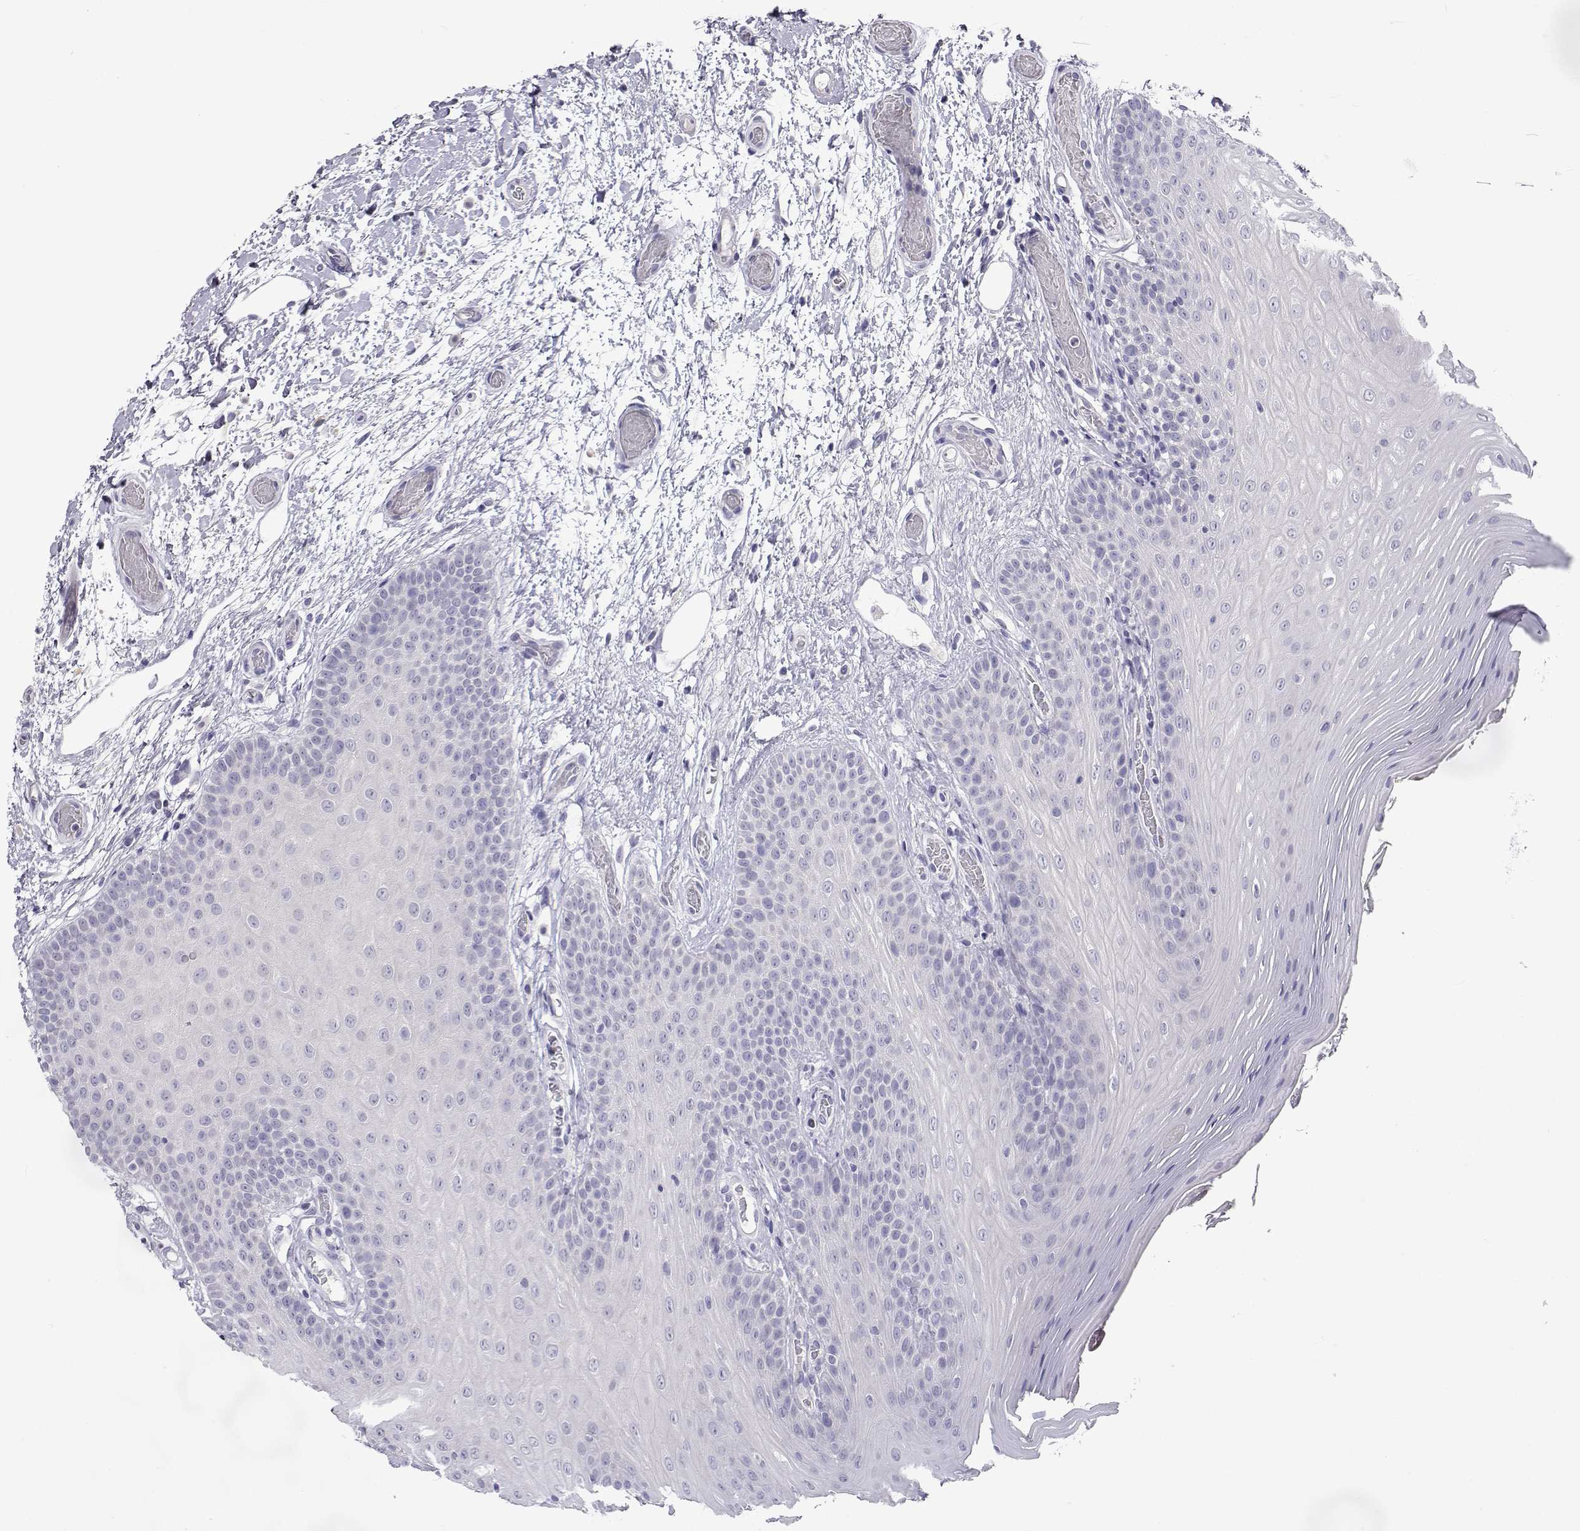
{"staining": {"intensity": "negative", "quantity": "none", "location": "none"}, "tissue": "oral mucosa", "cell_type": "Squamous epithelial cells", "image_type": "normal", "snomed": [{"axis": "morphology", "description": "Normal tissue, NOS"}, {"axis": "morphology", "description": "Squamous cell carcinoma, NOS"}, {"axis": "topography", "description": "Oral tissue"}, {"axis": "topography", "description": "Head-Neck"}], "caption": "Immunohistochemical staining of benign human oral mucosa demonstrates no significant staining in squamous epithelial cells.", "gene": "SLC6A3", "patient": {"sex": "male", "age": 78}}